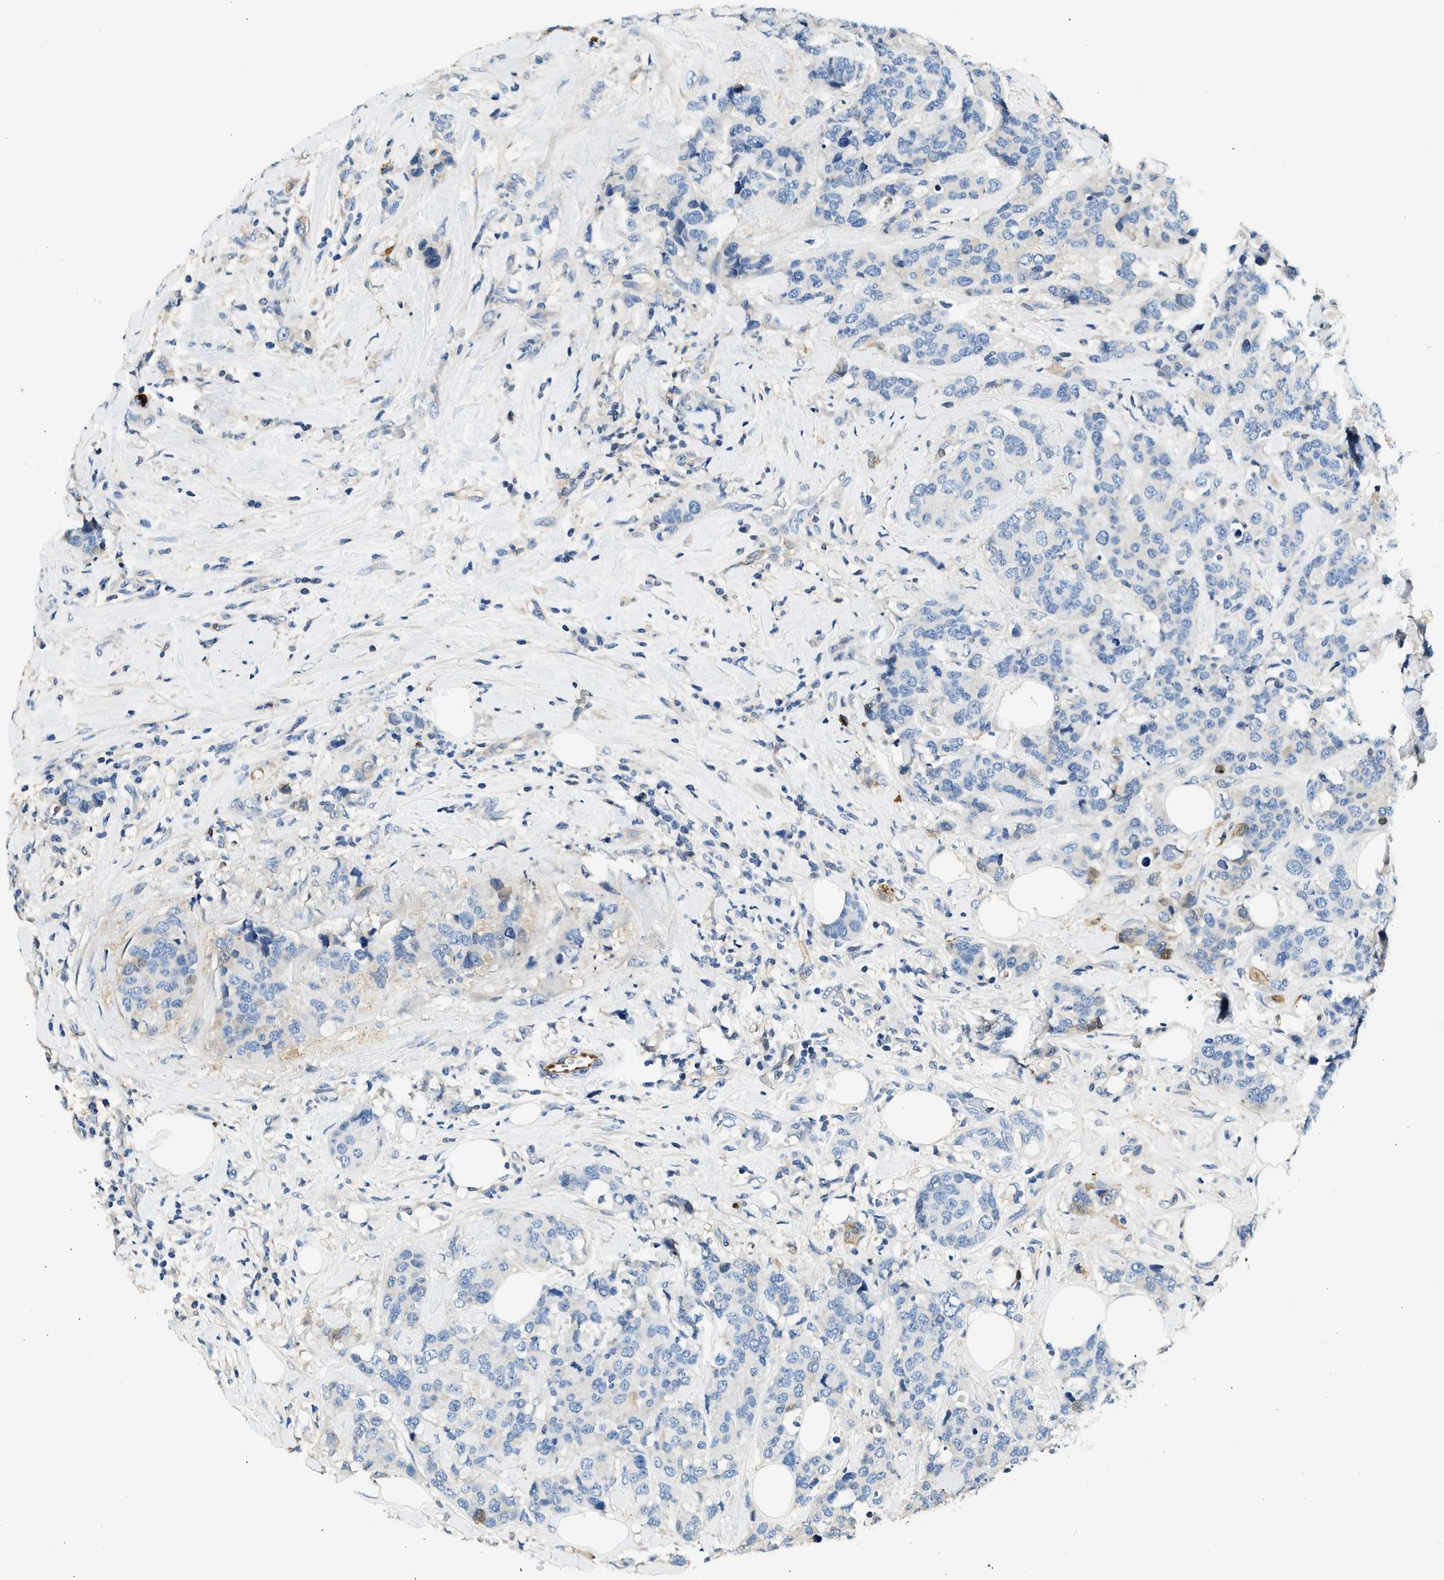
{"staining": {"intensity": "negative", "quantity": "none", "location": "none"}, "tissue": "breast cancer", "cell_type": "Tumor cells", "image_type": "cancer", "snomed": [{"axis": "morphology", "description": "Lobular carcinoma"}, {"axis": "topography", "description": "Breast"}], "caption": "A photomicrograph of breast cancer stained for a protein shows no brown staining in tumor cells.", "gene": "ANXA3", "patient": {"sex": "female", "age": 59}}